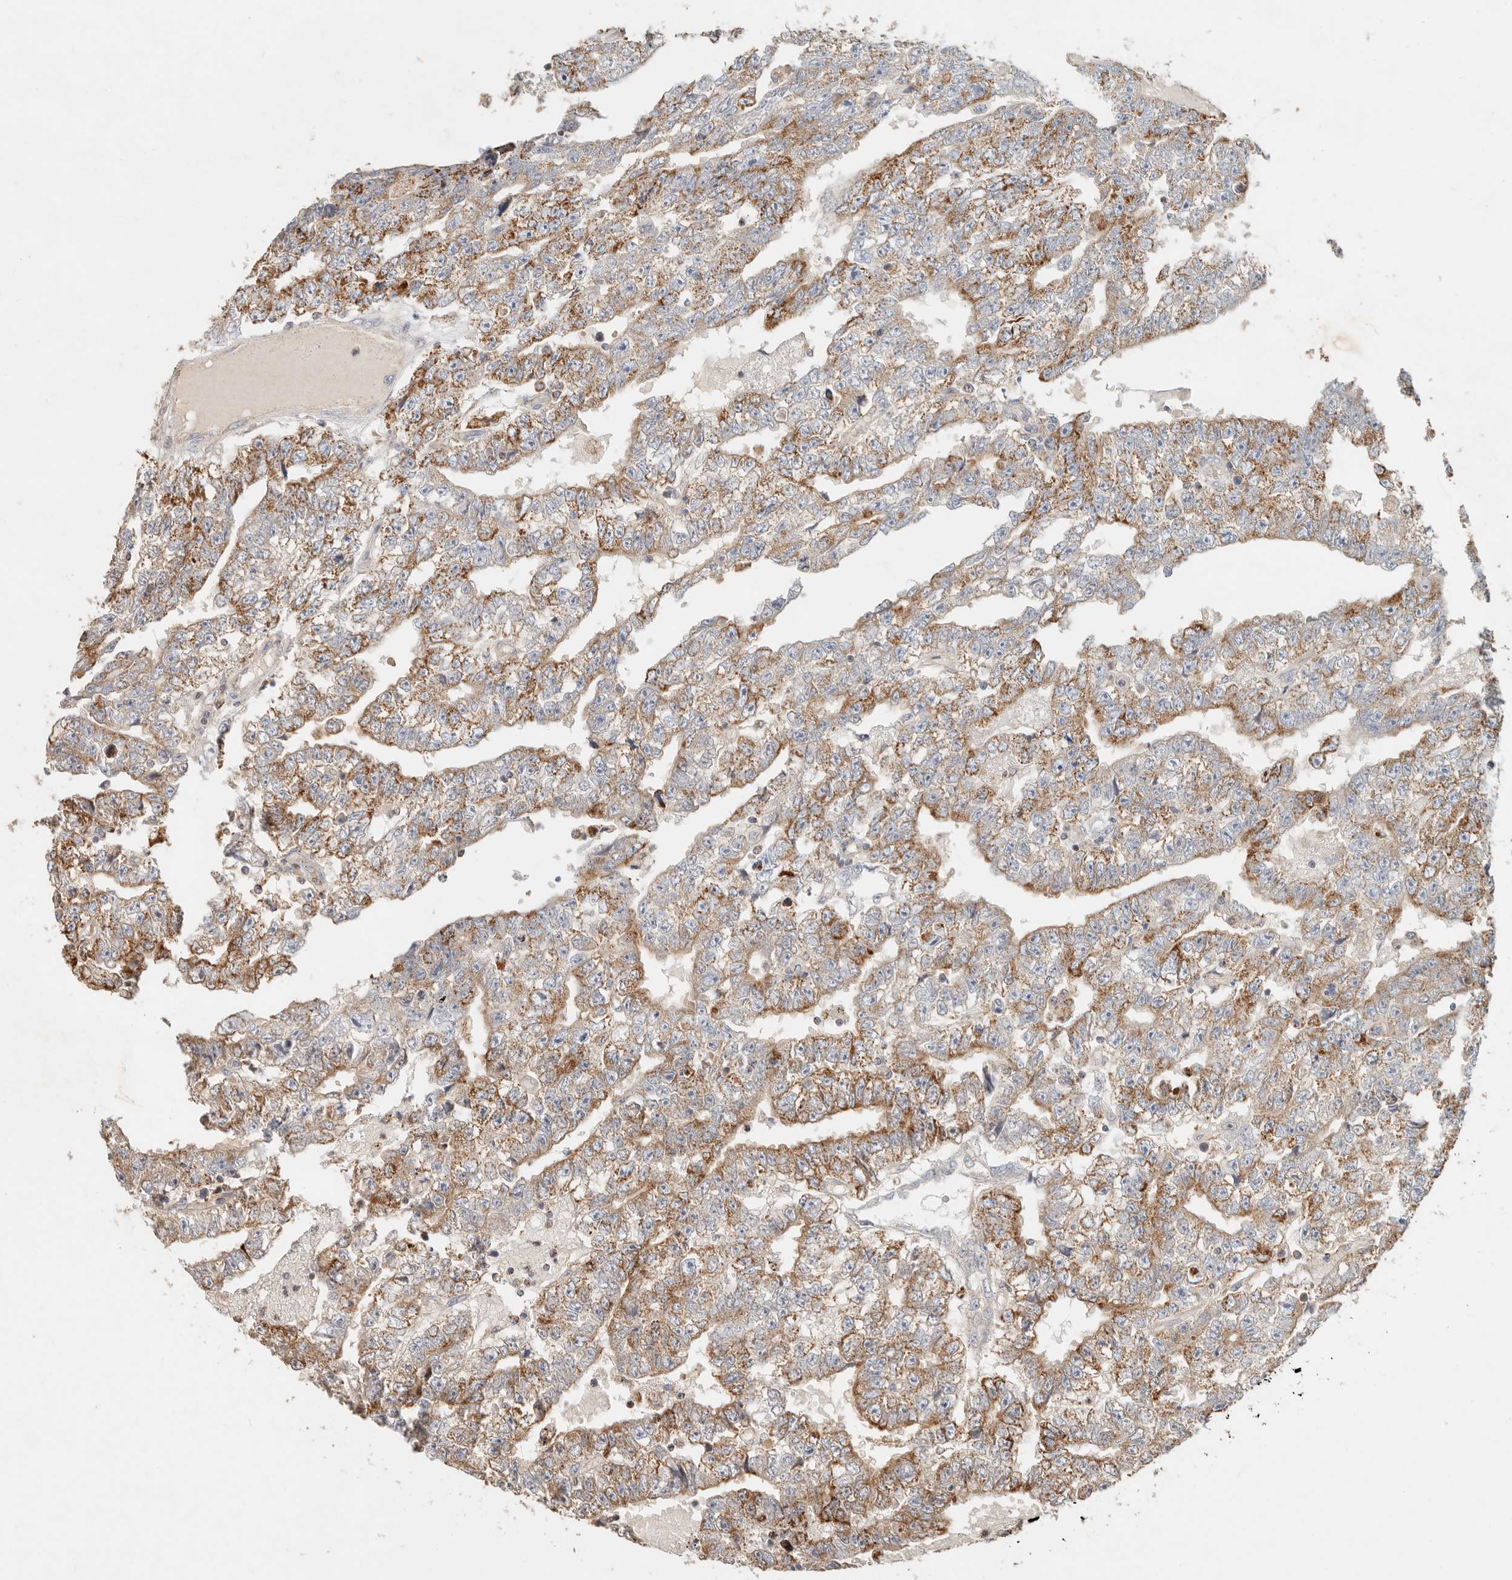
{"staining": {"intensity": "moderate", "quantity": "25%-75%", "location": "cytoplasmic/membranous"}, "tissue": "testis cancer", "cell_type": "Tumor cells", "image_type": "cancer", "snomed": [{"axis": "morphology", "description": "Carcinoma, Embryonal, NOS"}, {"axis": "topography", "description": "Testis"}], "caption": "A brown stain labels moderate cytoplasmic/membranous expression of a protein in testis cancer tumor cells.", "gene": "ARHGEF10L", "patient": {"sex": "male", "age": 25}}